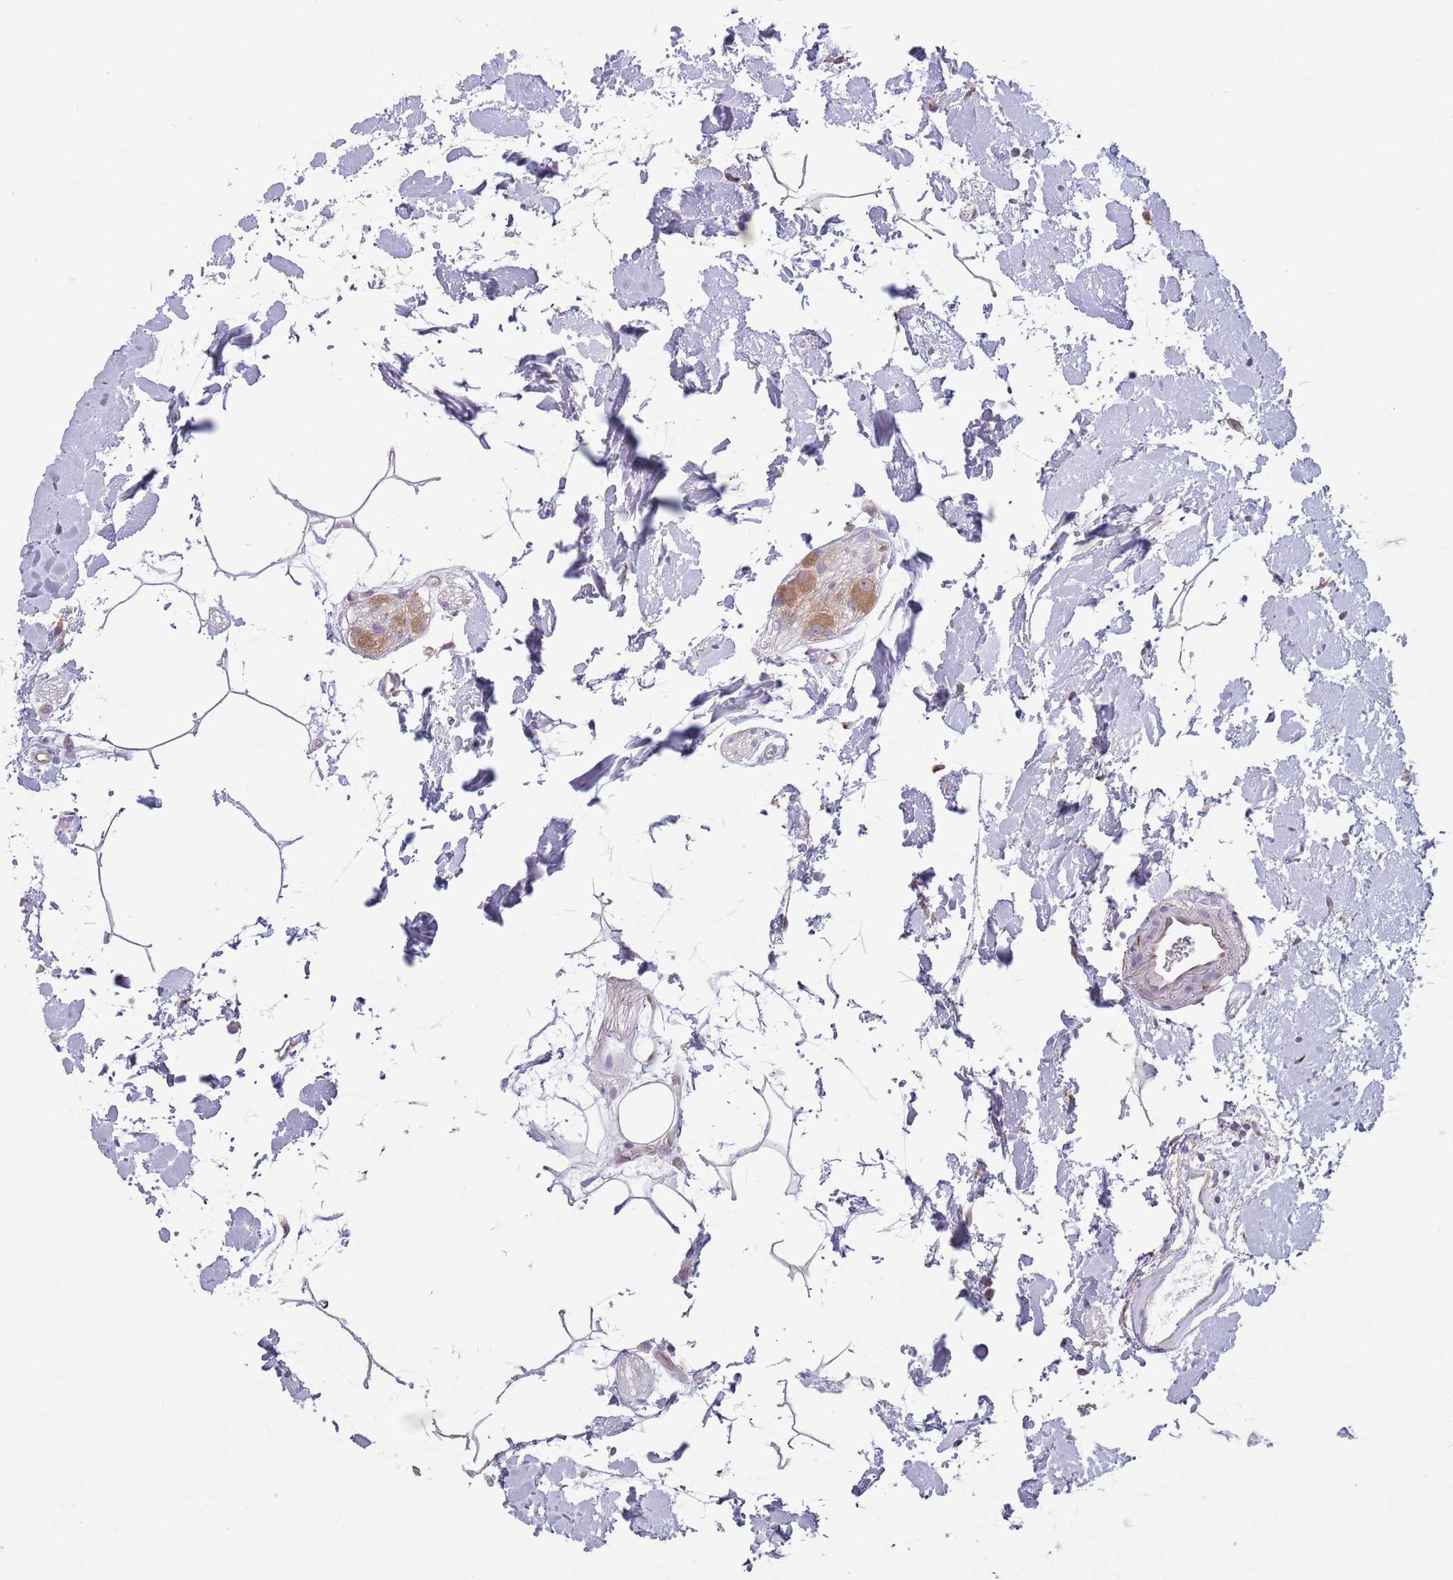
{"staining": {"intensity": "negative", "quantity": "none", "location": "none"}, "tissue": "colon", "cell_type": "Endothelial cells", "image_type": "normal", "snomed": [{"axis": "morphology", "description": "Normal tissue, NOS"}, {"axis": "topography", "description": "Colon"}], "caption": "DAB immunohistochemical staining of benign human colon shows no significant staining in endothelial cells. The staining was performed using DAB (3,3'-diaminobenzidine) to visualize the protein expression in brown, while the nuclei were stained in blue with hematoxylin (Magnification: 20x).", "gene": "COPE", "patient": {"sex": "female", "age": 84}}